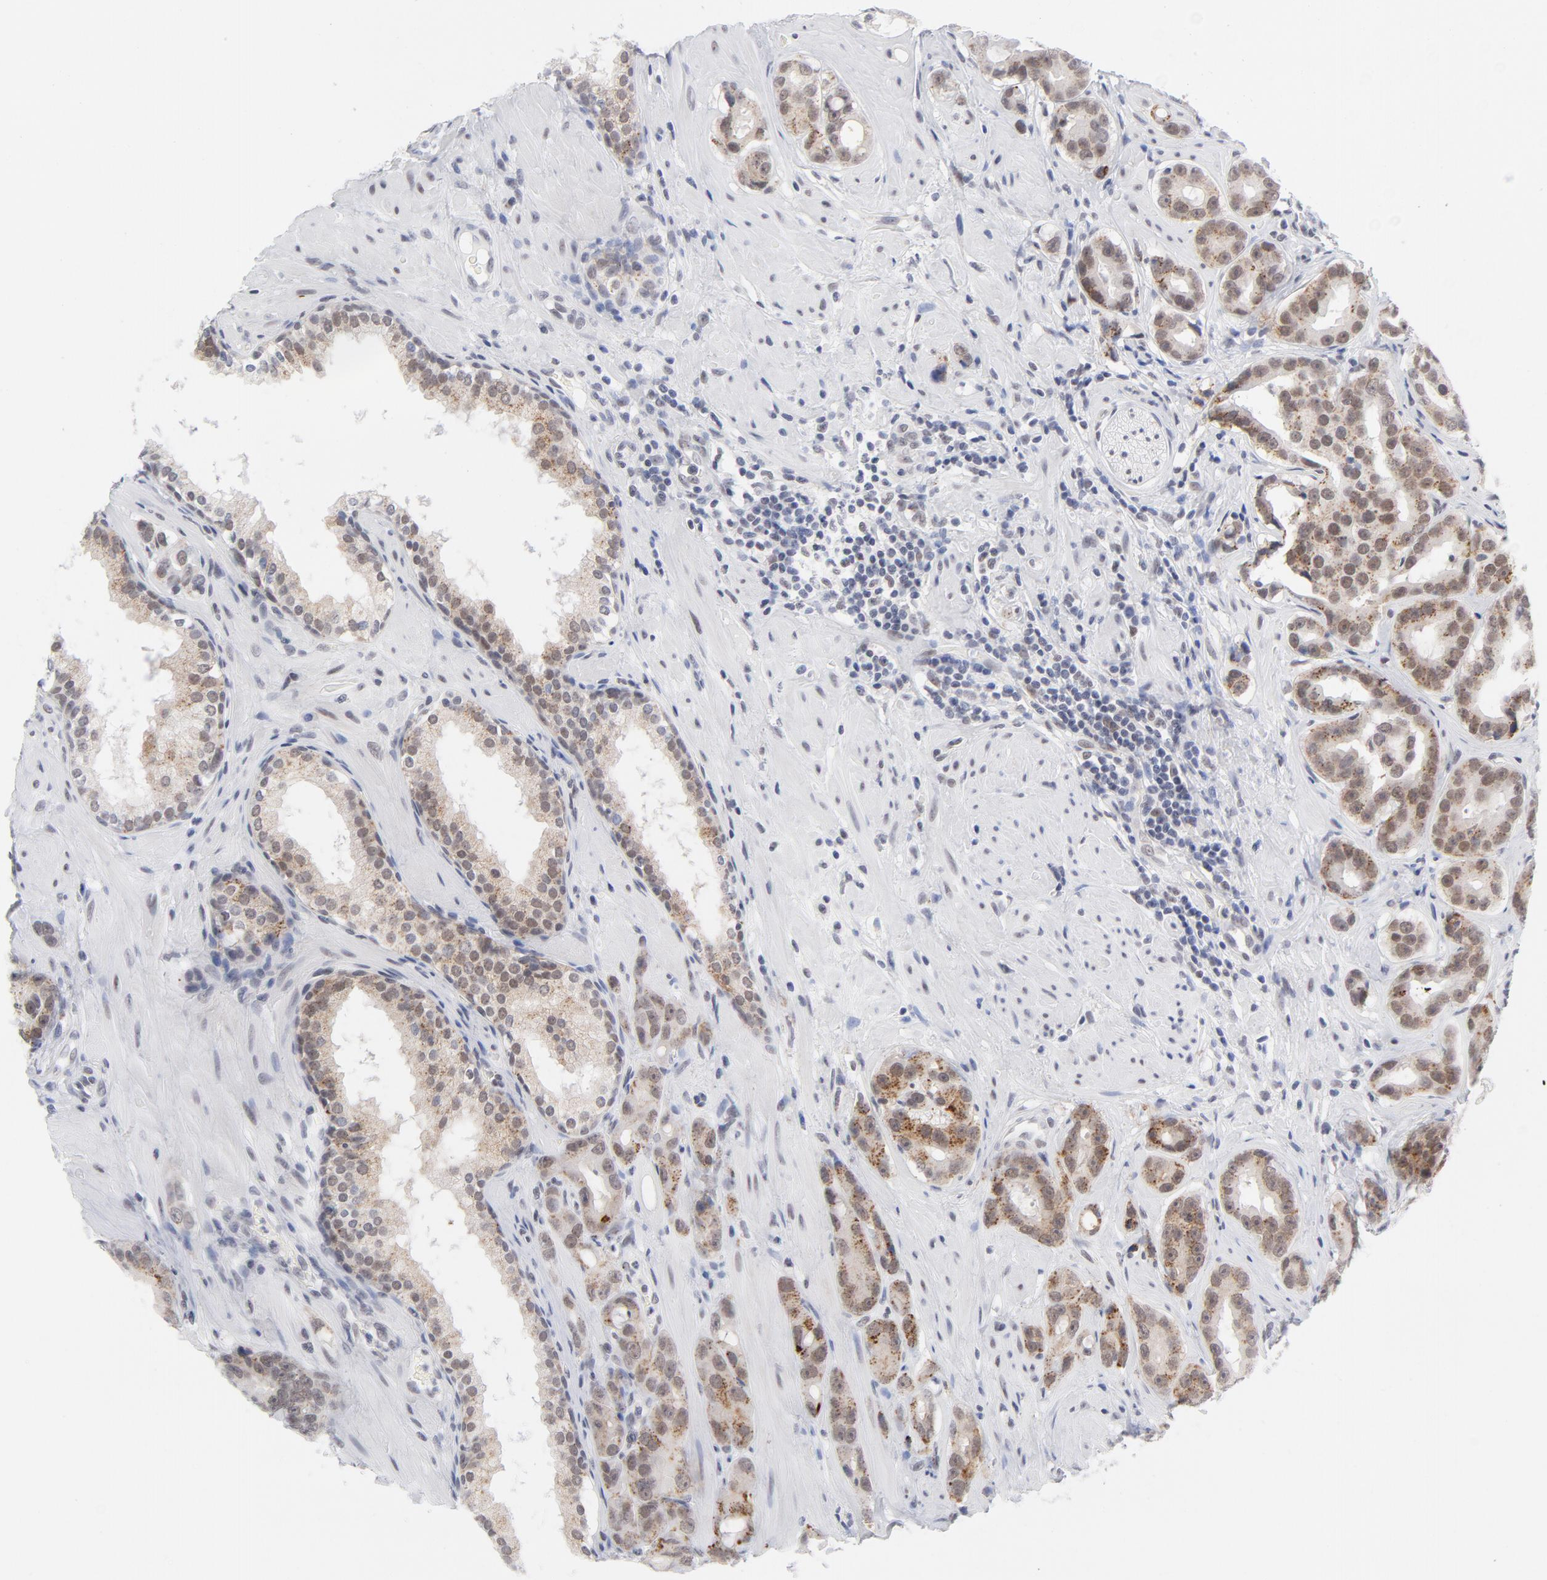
{"staining": {"intensity": "moderate", "quantity": "25%-75%", "location": "cytoplasmic/membranous,nuclear"}, "tissue": "prostate cancer", "cell_type": "Tumor cells", "image_type": "cancer", "snomed": [{"axis": "morphology", "description": "Adenocarcinoma, Low grade"}, {"axis": "topography", "description": "Prostate"}], "caption": "A brown stain shows moderate cytoplasmic/membranous and nuclear staining of a protein in human prostate cancer tumor cells.", "gene": "BAP1", "patient": {"sex": "male", "age": 59}}